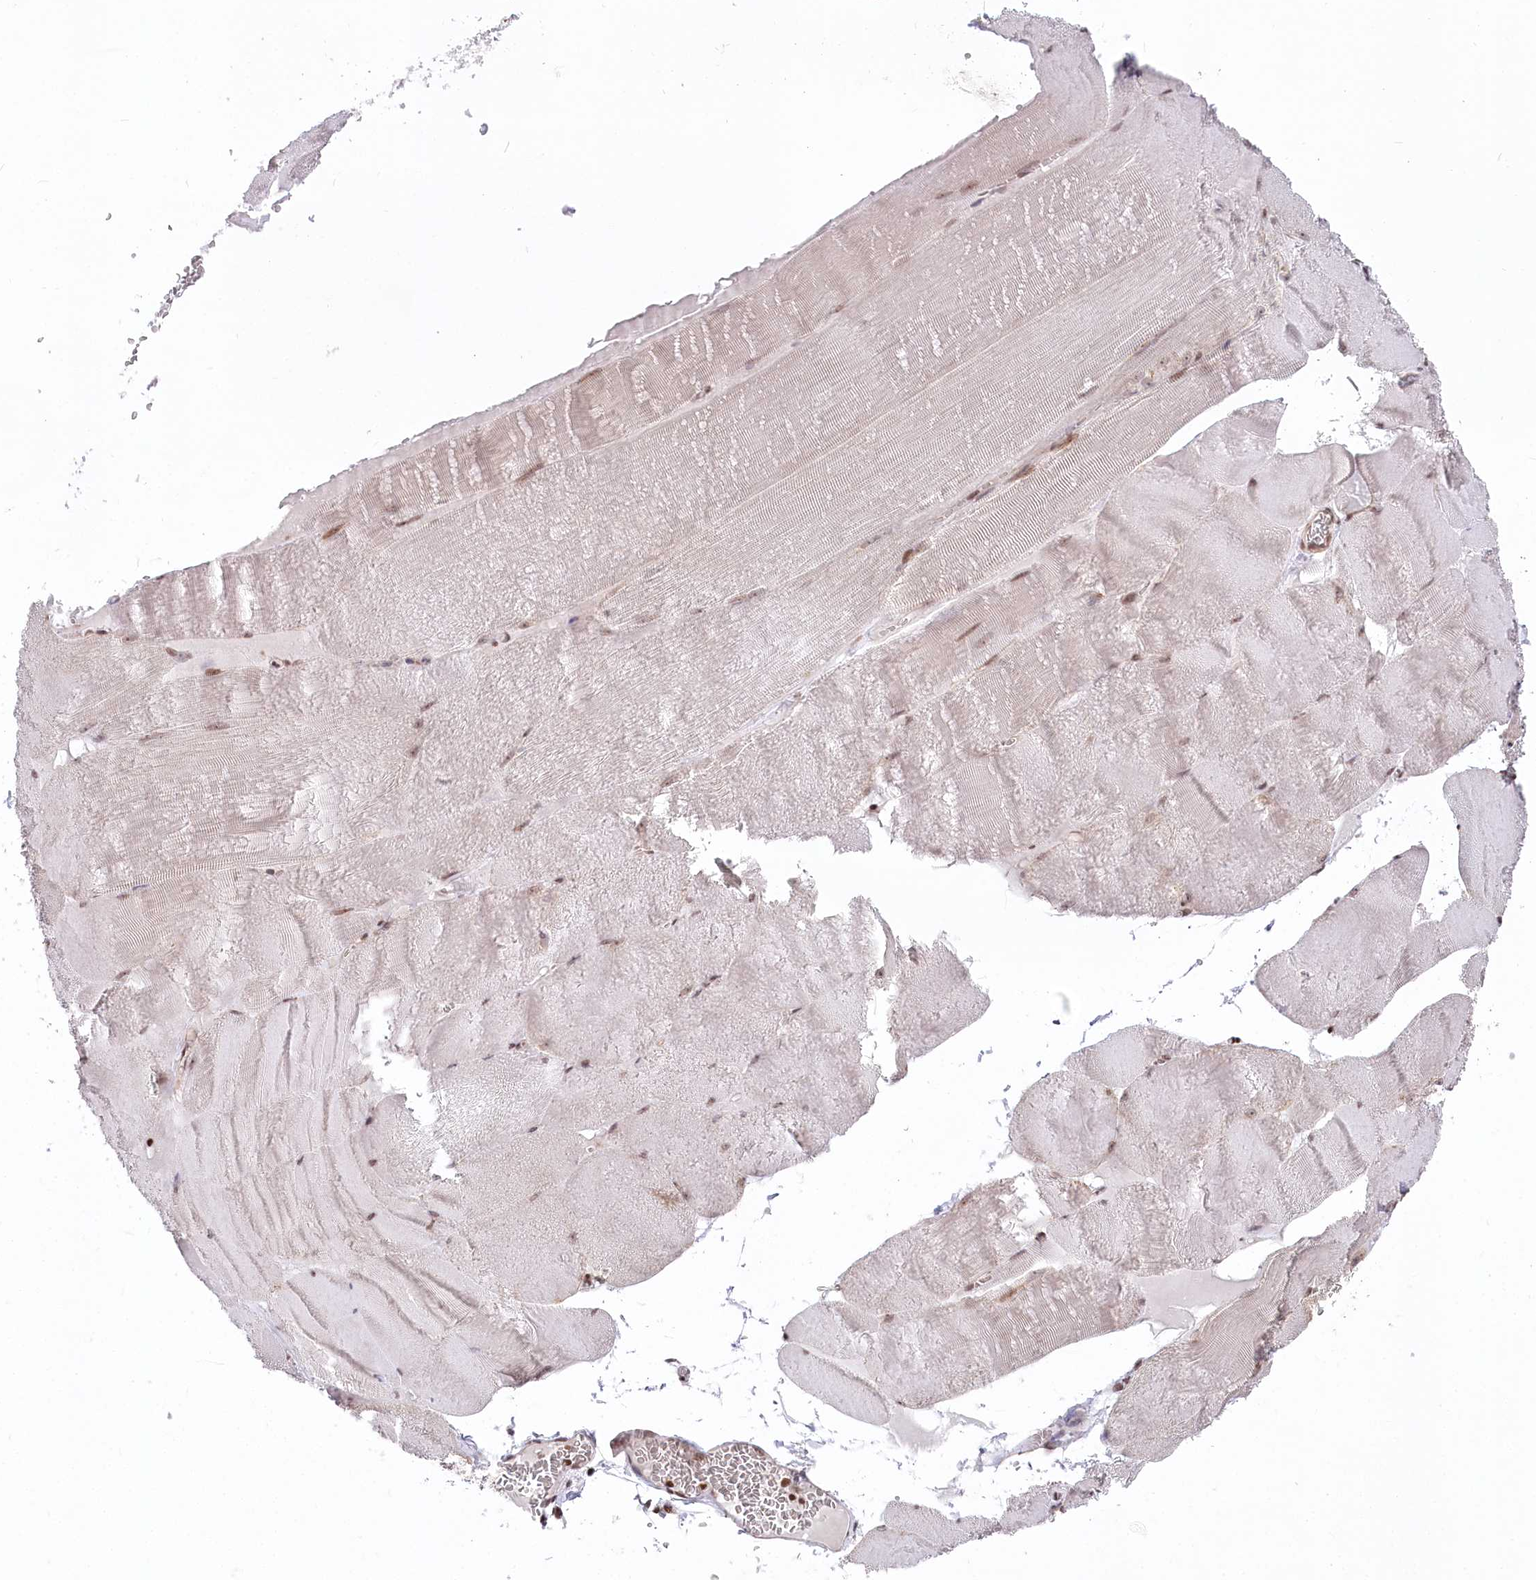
{"staining": {"intensity": "weak", "quantity": "25%-75%", "location": "cytoplasmic/membranous,nuclear"}, "tissue": "skeletal muscle", "cell_type": "Myocytes", "image_type": "normal", "snomed": [{"axis": "morphology", "description": "Normal tissue, NOS"}, {"axis": "morphology", "description": "Basal cell carcinoma"}, {"axis": "topography", "description": "Skeletal muscle"}], "caption": "Myocytes exhibit weak cytoplasmic/membranous,nuclear expression in about 25%-75% of cells in benign skeletal muscle.", "gene": "CGGBP1", "patient": {"sex": "female", "age": 64}}